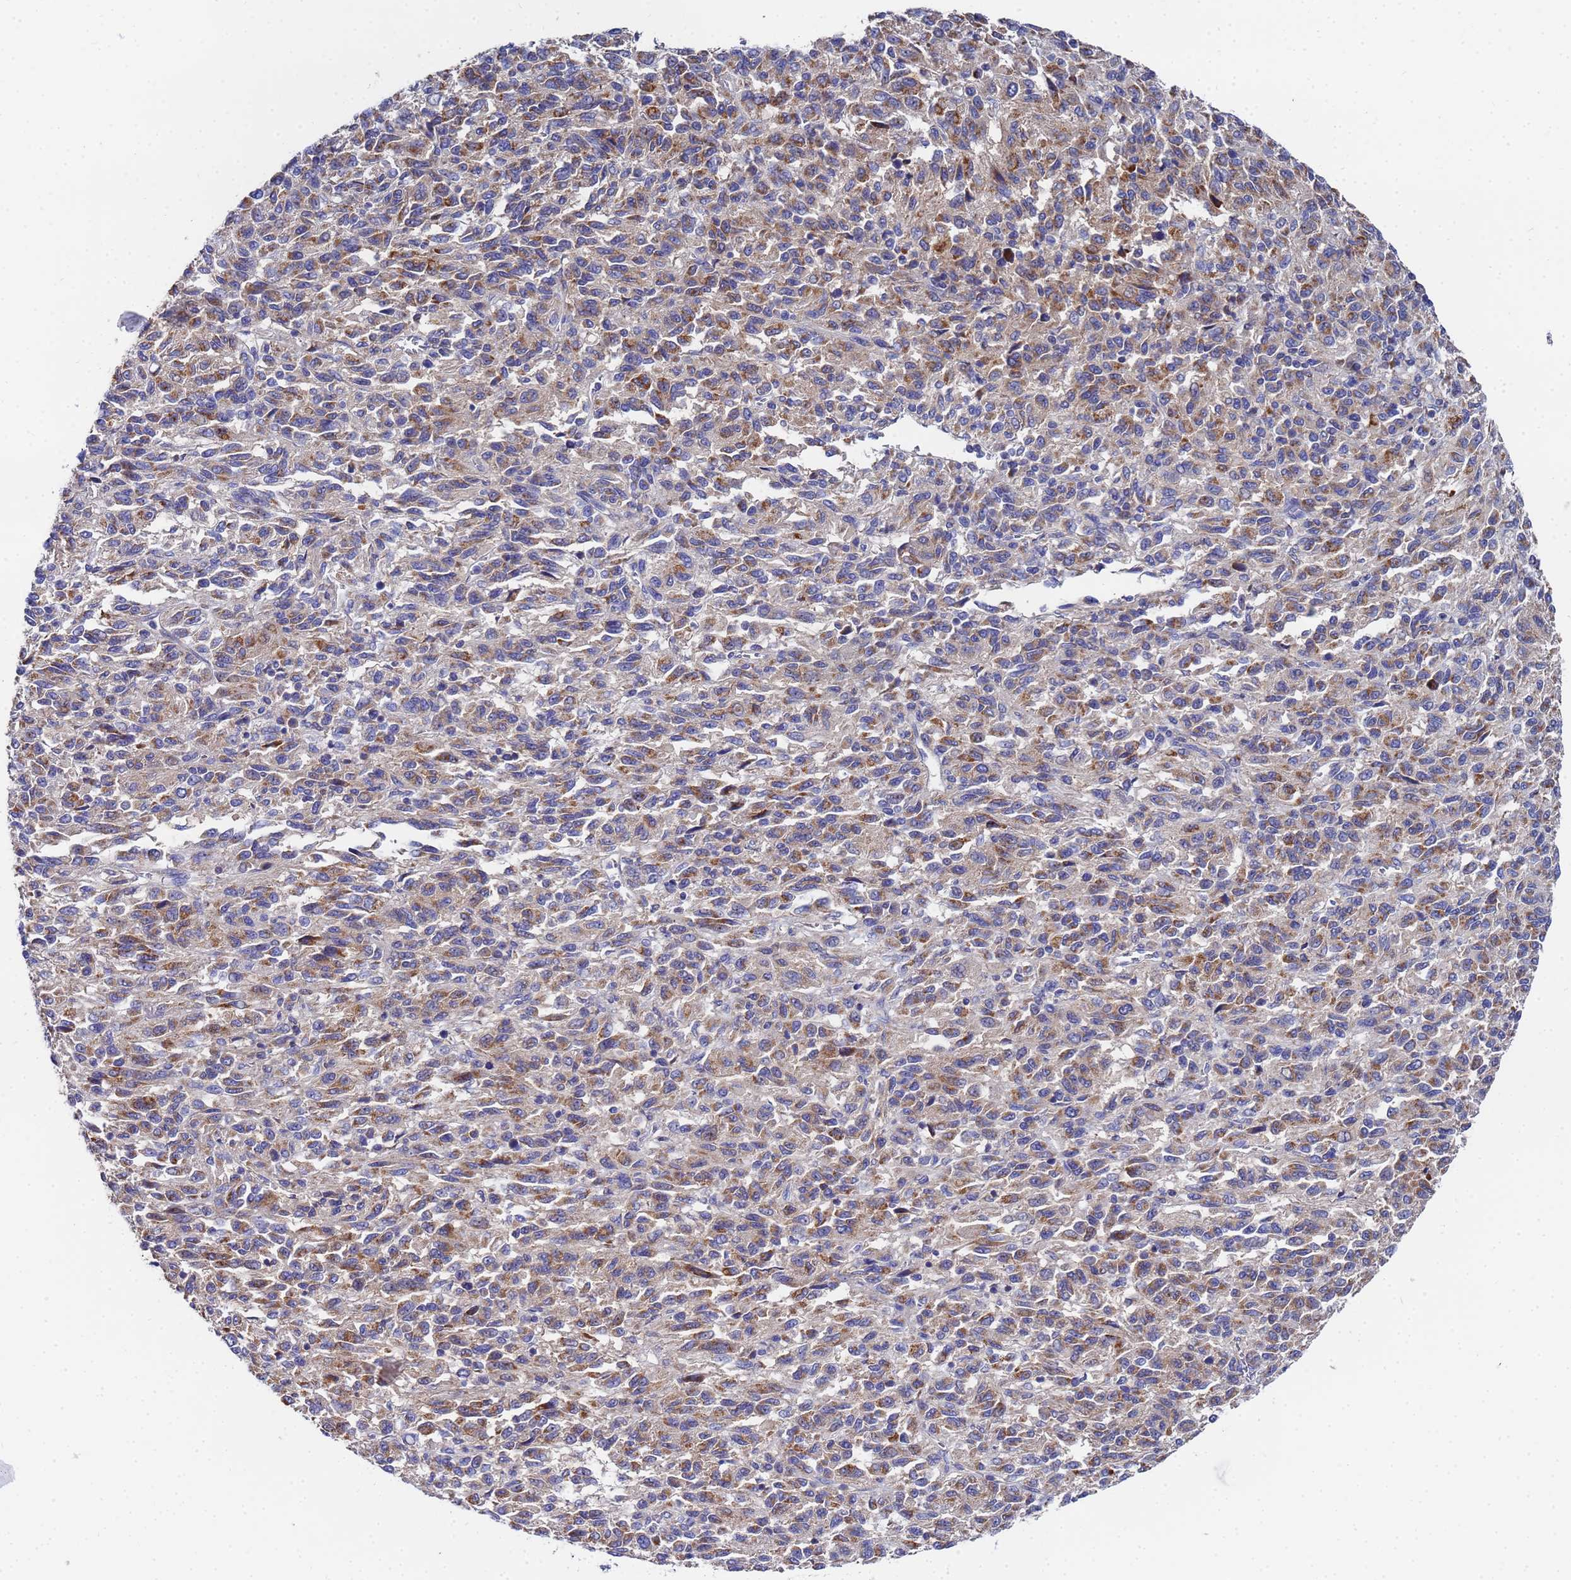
{"staining": {"intensity": "moderate", "quantity": "25%-75%", "location": "cytoplasmic/membranous"}, "tissue": "melanoma", "cell_type": "Tumor cells", "image_type": "cancer", "snomed": [{"axis": "morphology", "description": "Malignant melanoma, Metastatic site"}, {"axis": "topography", "description": "Lung"}], "caption": "DAB immunohistochemical staining of malignant melanoma (metastatic site) shows moderate cytoplasmic/membranous protein staining in about 25%-75% of tumor cells.", "gene": "FAHD2A", "patient": {"sex": "male", "age": 64}}